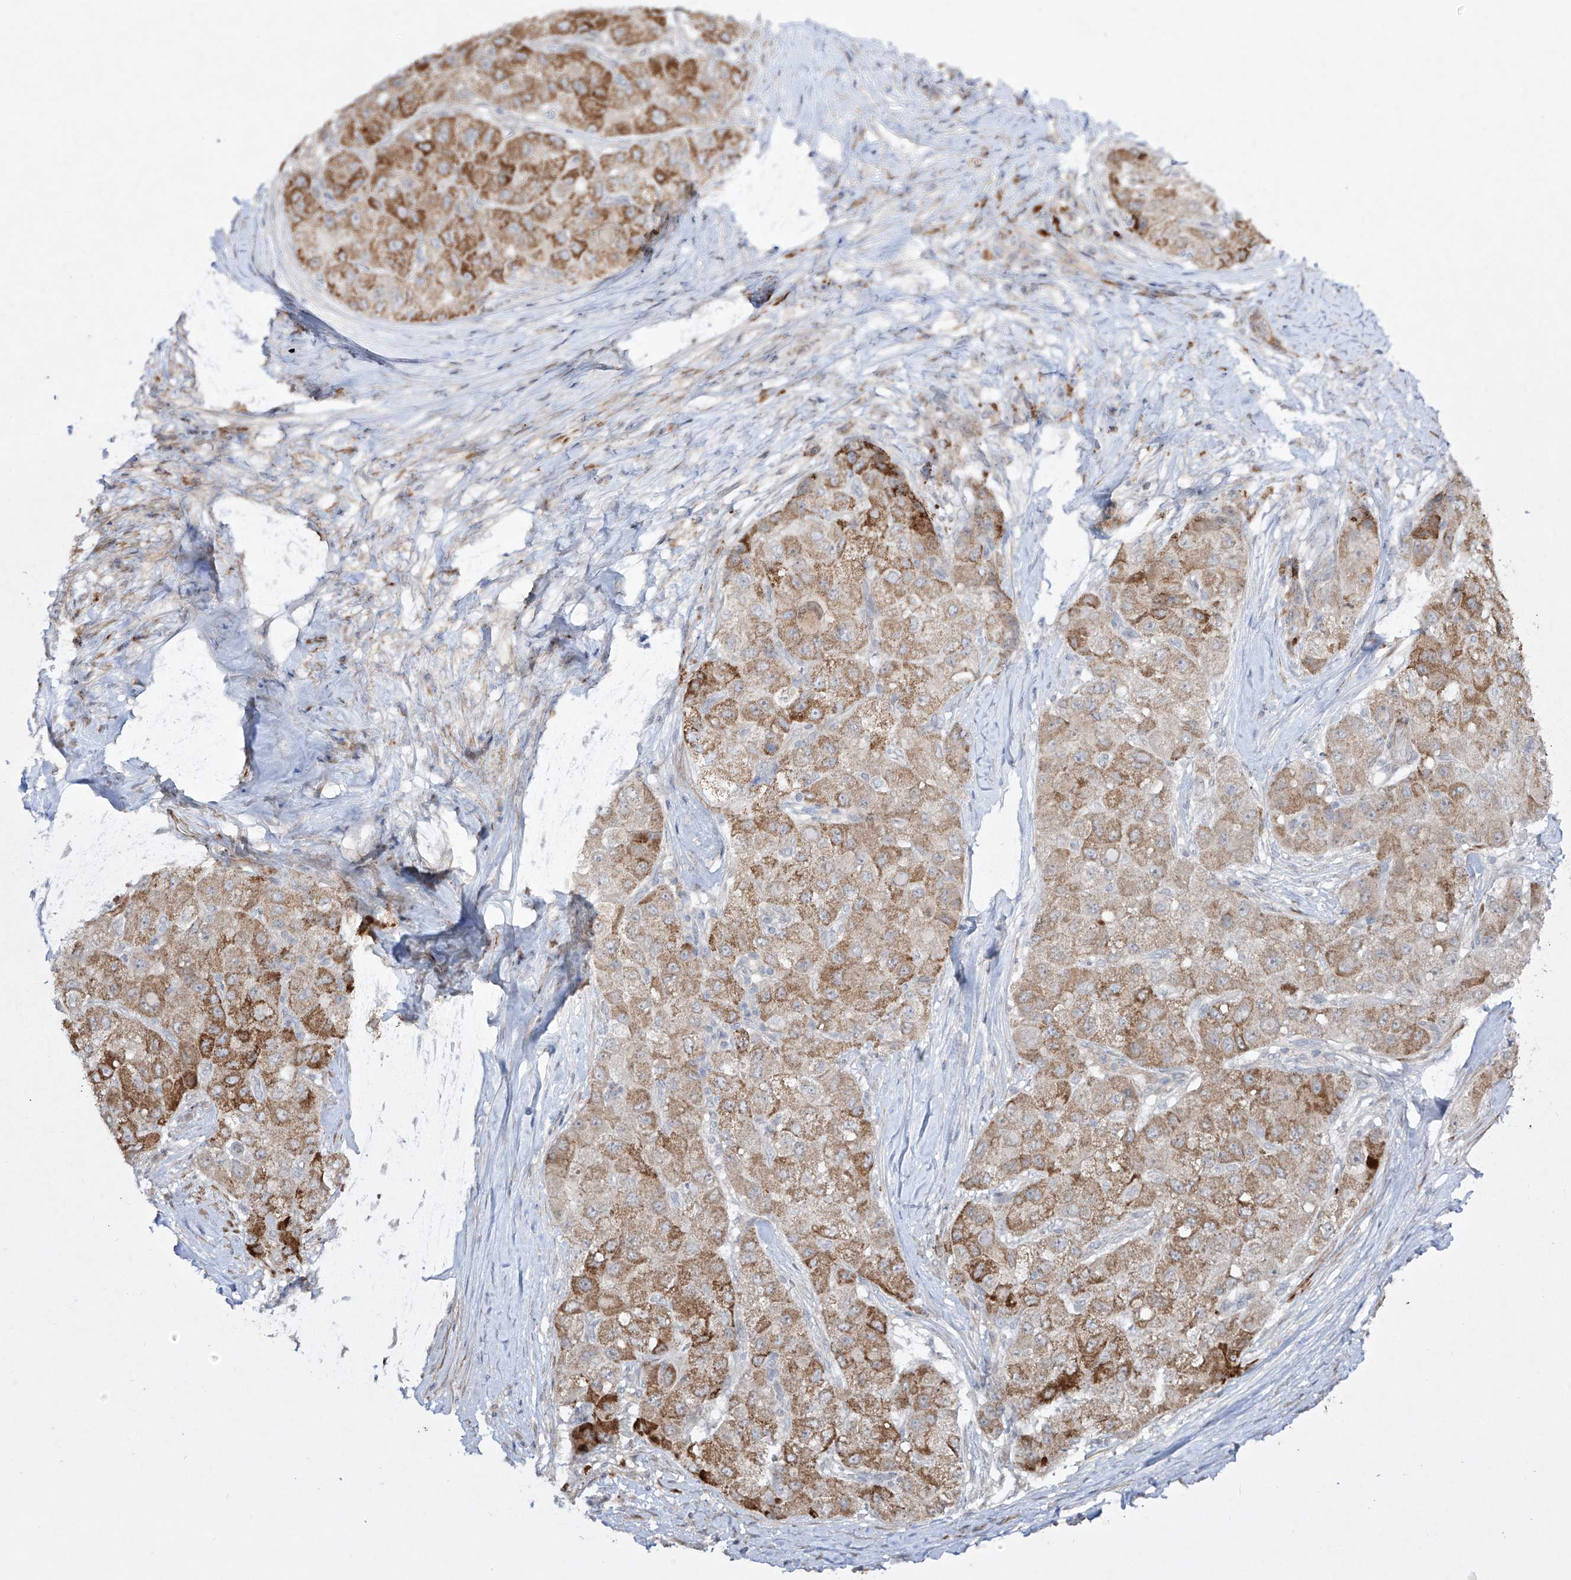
{"staining": {"intensity": "moderate", "quantity": ">75%", "location": "cytoplasmic/membranous"}, "tissue": "liver cancer", "cell_type": "Tumor cells", "image_type": "cancer", "snomed": [{"axis": "morphology", "description": "Carcinoma, Hepatocellular, NOS"}, {"axis": "topography", "description": "Liver"}], "caption": "Protein expression analysis of liver hepatocellular carcinoma displays moderate cytoplasmic/membranous positivity in about >75% of tumor cells. (IHC, brightfield microscopy, high magnification).", "gene": "KDM1B", "patient": {"sex": "male", "age": 80}}